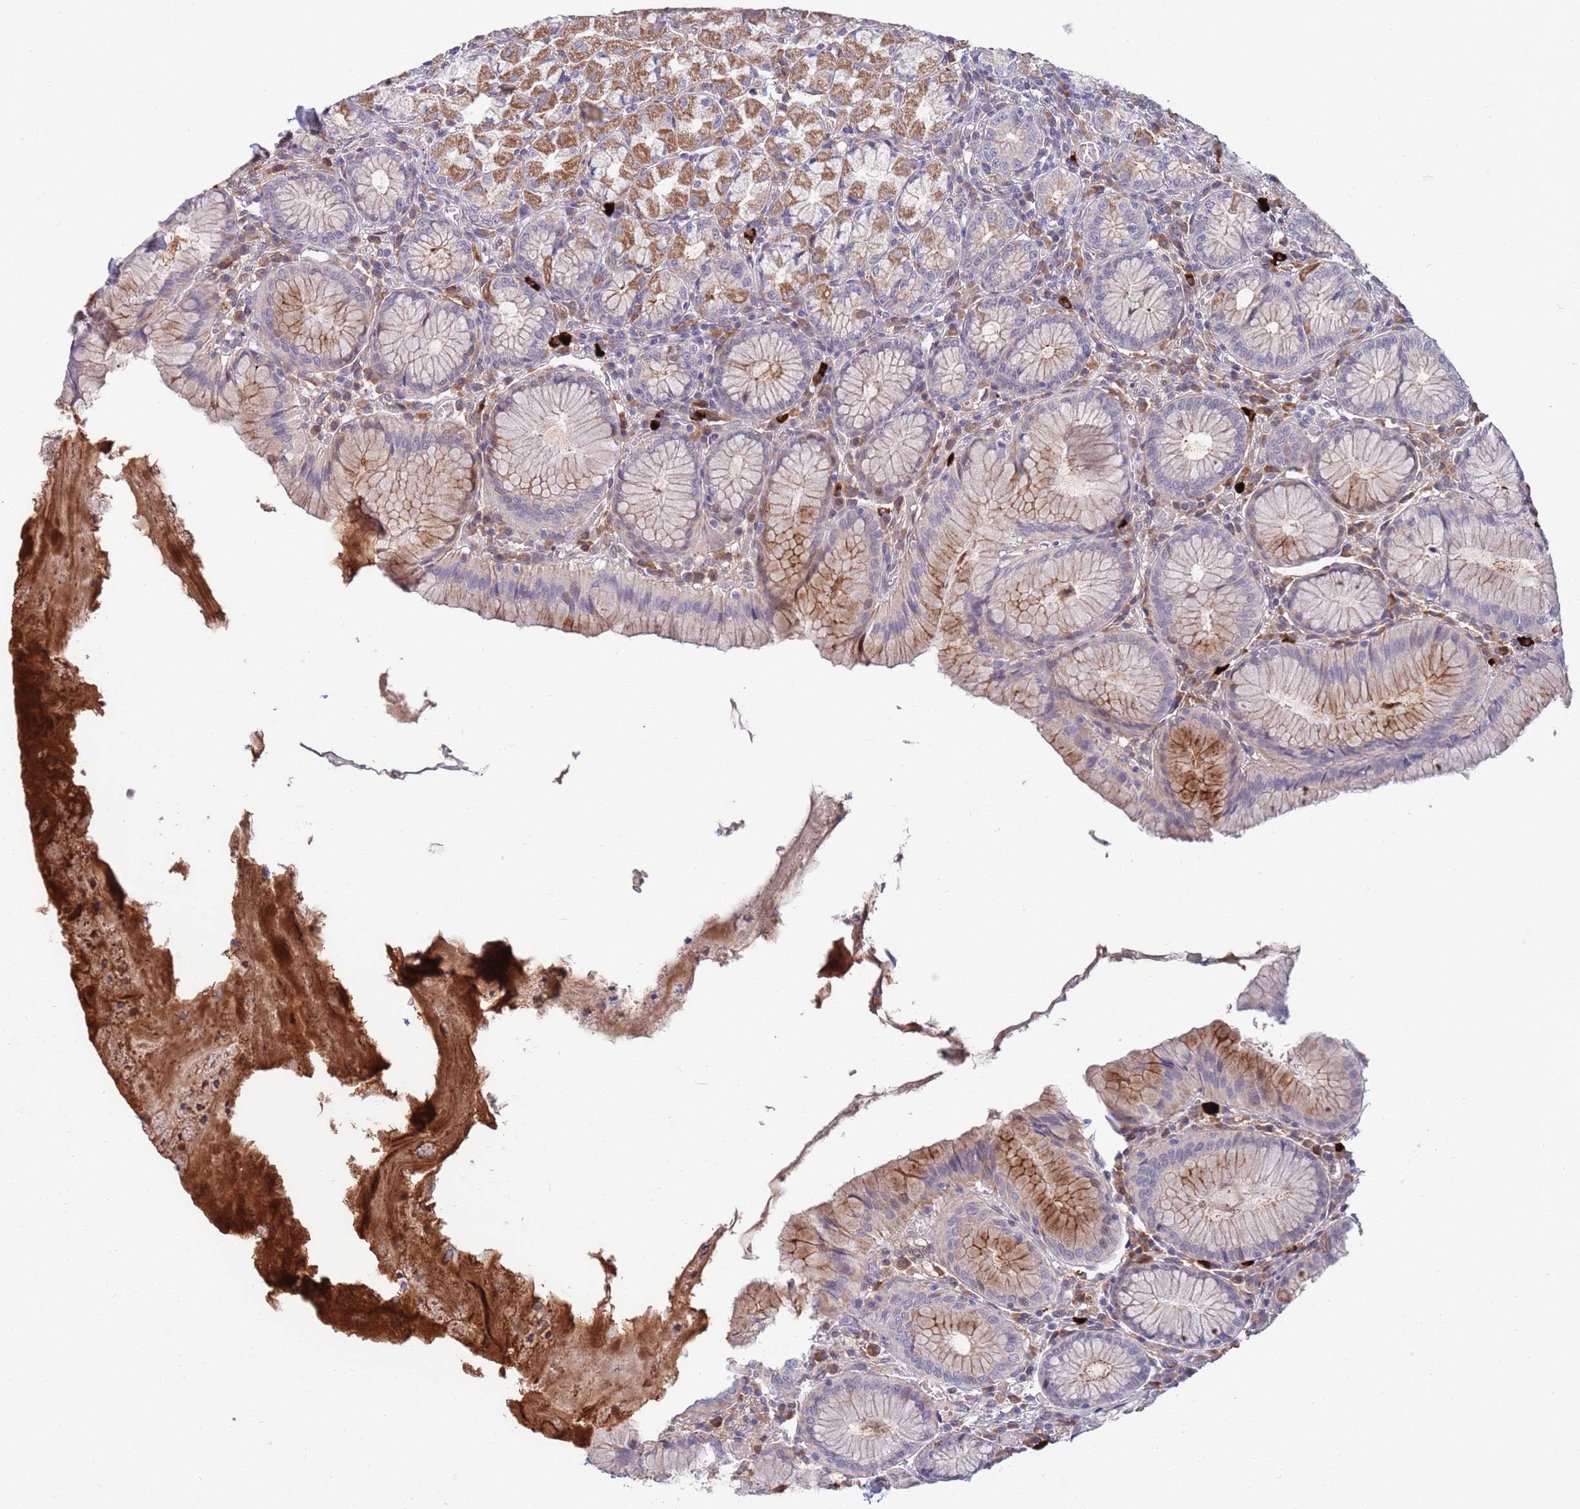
{"staining": {"intensity": "moderate", "quantity": ">75%", "location": "cytoplasmic/membranous"}, "tissue": "stomach", "cell_type": "Glandular cells", "image_type": "normal", "snomed": [{"axis": "morphology", "description": "Normal tissue, NOS"}, {"axis": "topography", "description": "Stomach"}], "caption": "An immunohistochemistry (IHC) micrograph of normal tissue is shown. Protein staining in brown shows moderate cytoplasmic/membranous positivity in stomach within glandular cells. Using DAB (3,3'-diaminobenzidine) (brown) and hematoxylin (blue) stains, captured at high magnification using brightfield microscopy.", "gene": "NLRP6", "patient": {"sex": "male", "age": 55}}